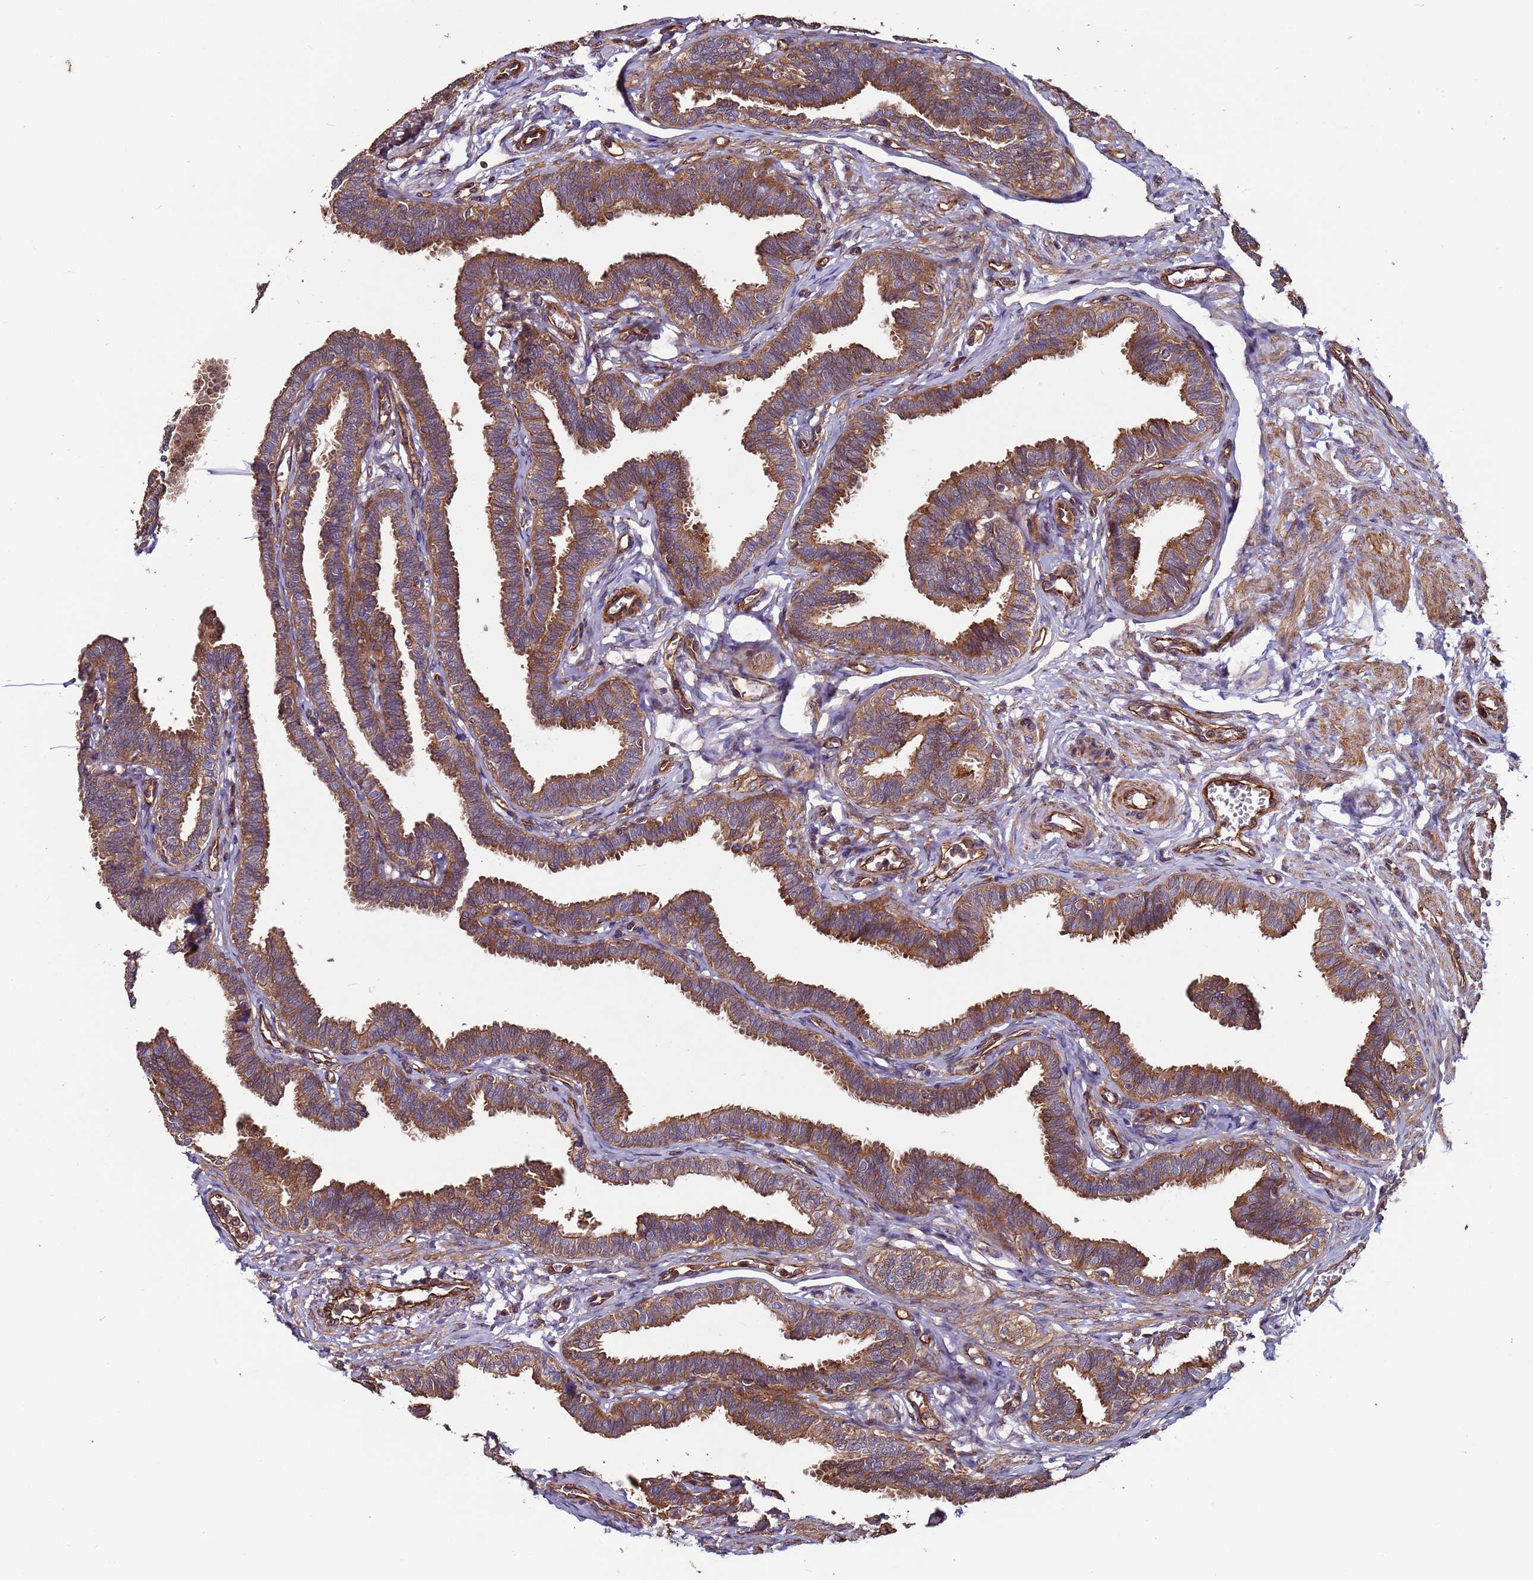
{"staining": {"intensity": "strong", "quantity": ">75%", "location": "cytoplasmic/membranous"}, "tissue": "fallopian tube", "cell_type": "Glandular cells", "image_type": "normal", "snomed": [{"axis": "morphology", "description": "Normal tissue, NOS"}, {"axis": "topography", "description": "Fallopian tube"}, {"axis": "topography", "description": "Ovary"}], "caption": "Immunohistochemical staining of normal human fallopian tube shows high levels of strong cytoplasmic/membranous expression in about >75% of glandular cells. (DAB (3,3'-diaminobenzidine) = brown stain, brightfield microscopy at high magnification).", "gene": "ZBTB39", "patient": {"sex": "female", "age": 23}}